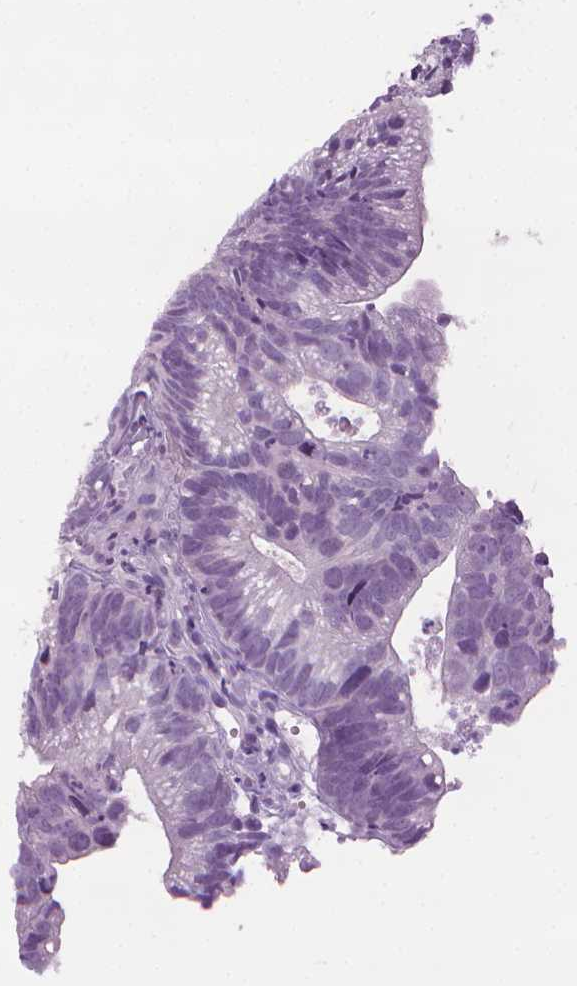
{"staining": {"intensity": "negative", "quantity": "none", "location": "none"}, "tissue": "head and neck cancer", "cell_type": "Tumor cells", "image_type": "cancer", "snomed": [{"axis": "morphology", "description": "Adenocarcinoma, NOS"}, {"axis": "topography", "description": "Head-Neck"}], "caption": "Immunohistochemical staining of head and neck cancer (adenocarcinoma) reveals no significant positivity in tumor cells. (Stains: DAB (3,3'-diaminobenzidine) immunohistochemistry (IHC) with hematoxylin counter stain, Microscopy: brightfield microscopy at high magnification).", "gene": "DNAI7", "patient": {"sex": "male", "age": 62}}